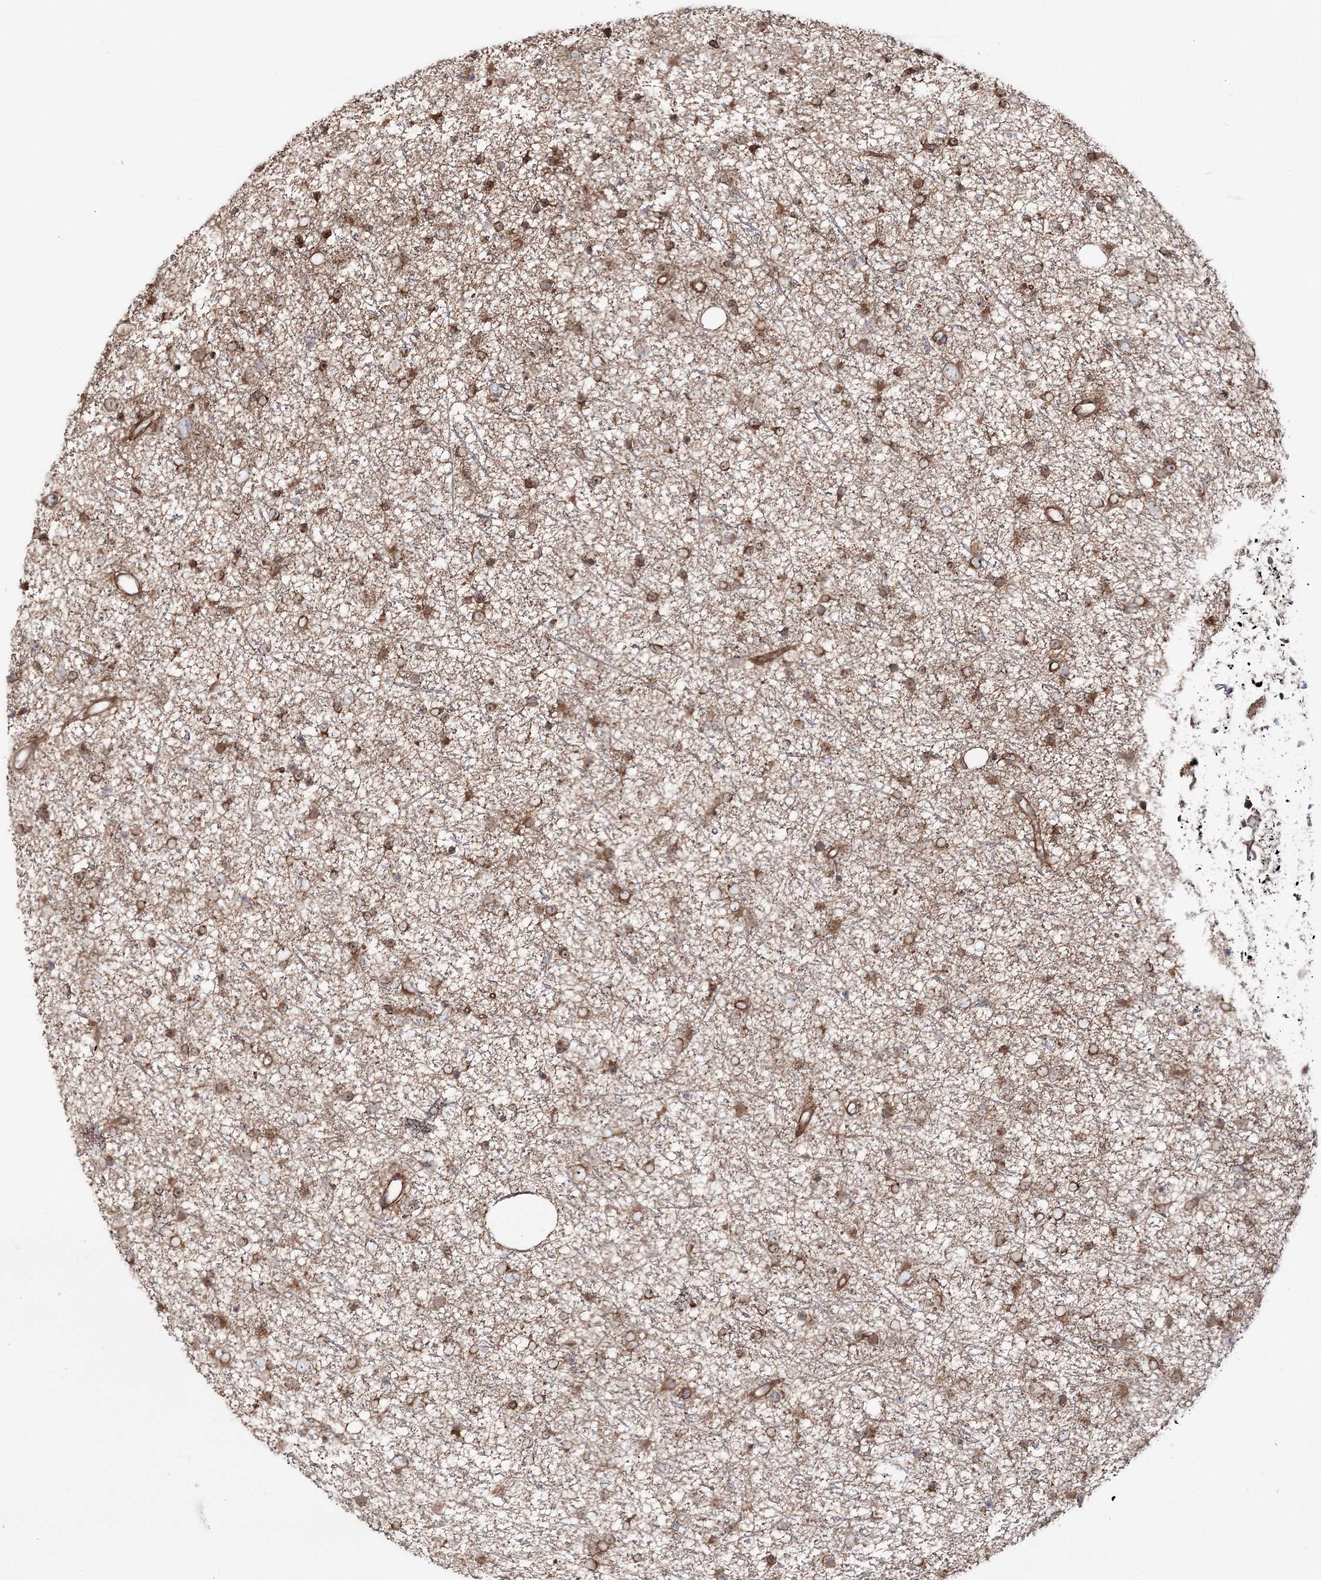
{"staining": {"intensity": "moderate", "quantity": ">75%", "location": "cytoplasmic/membranous"}, "tissue": "glioma", "cell_type": "Tumor cells", "image_type": "cancer", "snomed": [{"axis": "morphology", "description": "Glioma, malignant, Low grade"}, {"axis": "topography", "description": "Cerebral cortex"}], "caption": "Immunohistochemistry photomicrograph of human malignant glioma (low-grade) stained for a protein (brown), which shows medium levels of moderate cytoplasmic/membranous positivity in approximately >75% of tumor cells.", "gene": "MOCS2", "patient": {"sex": "female", "age": 39}}